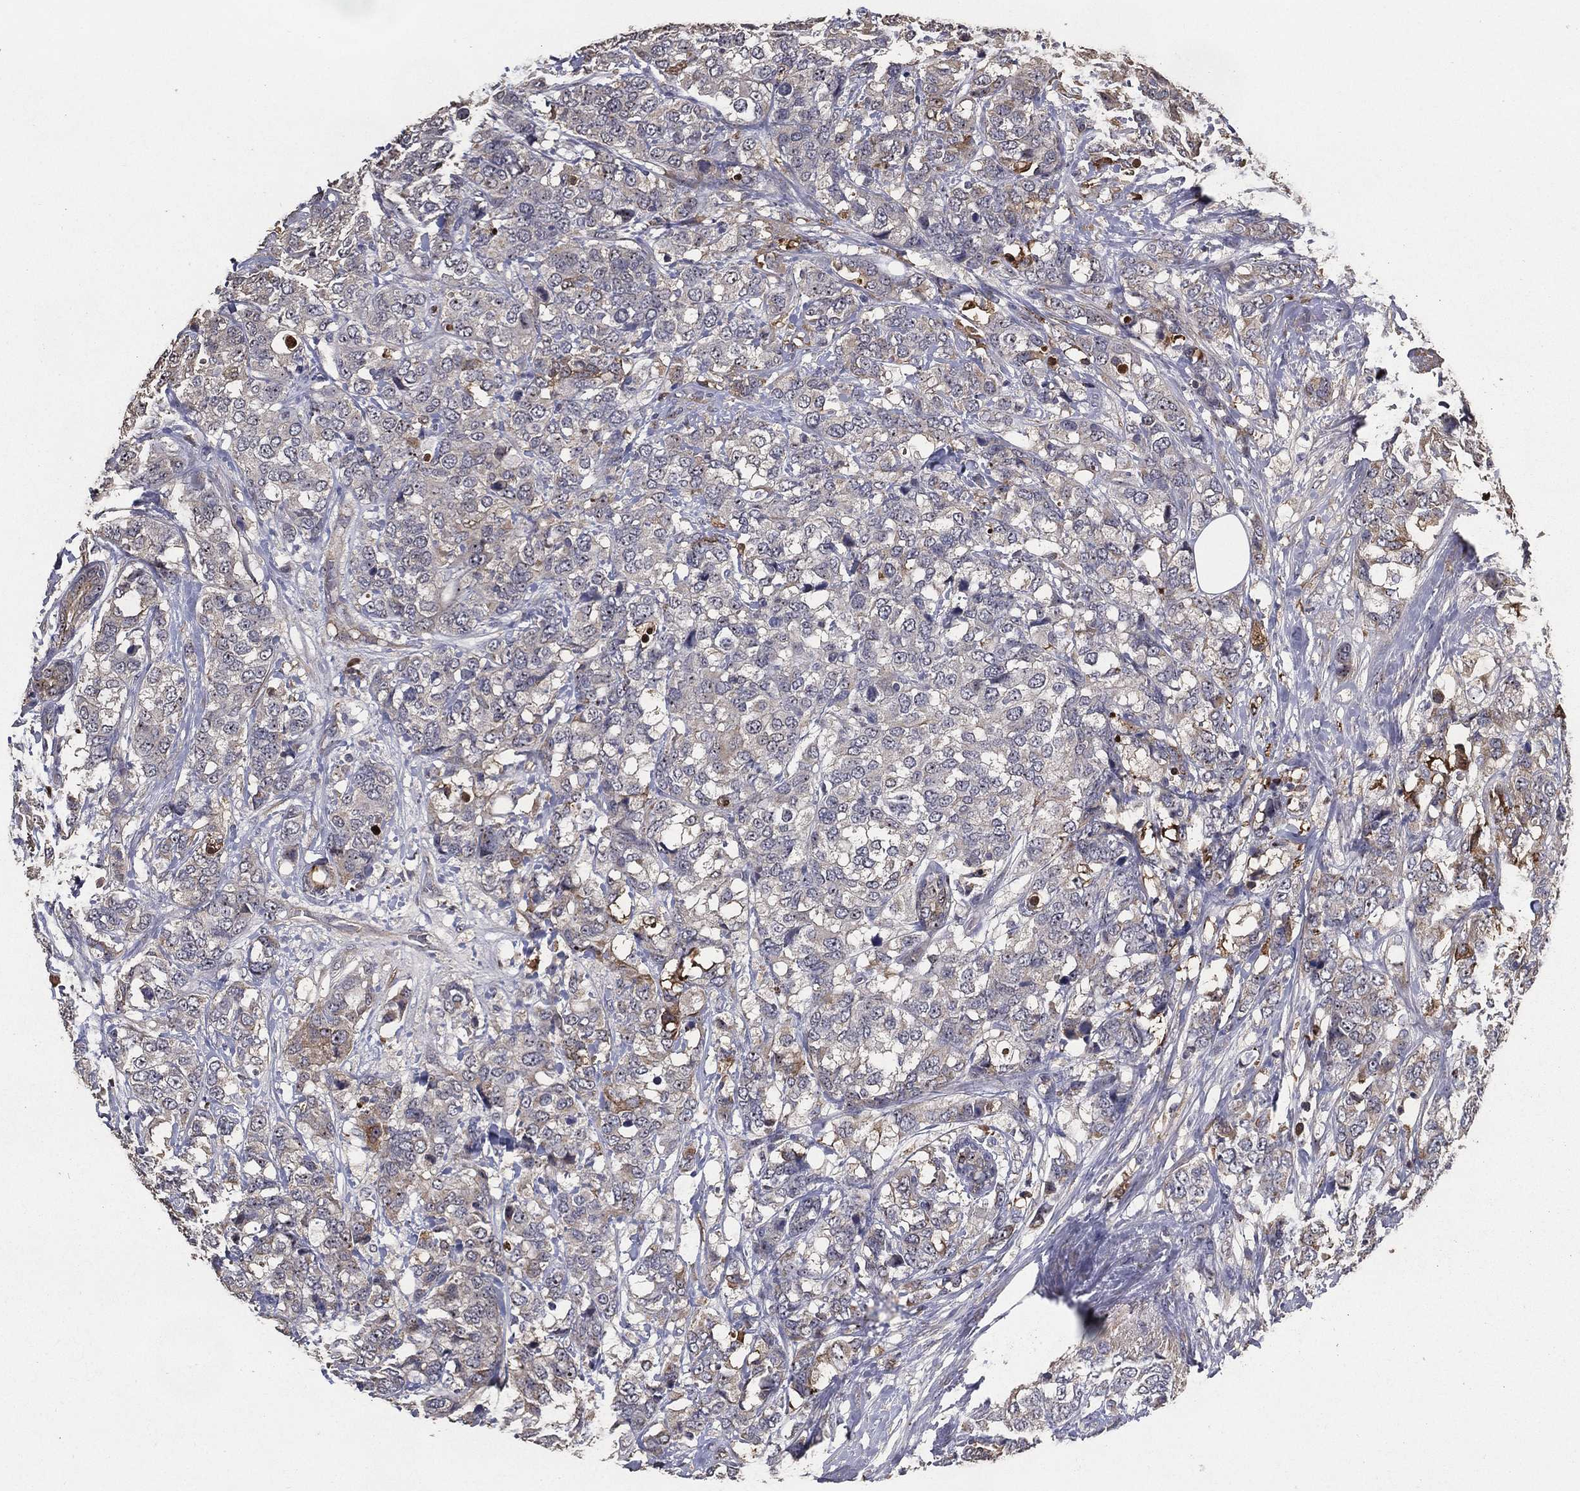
{"staining": {"intensity": "weak", "quantity": "<25%", "location": "cytoplasmic/membranous"}, "tissue": "breast cancer", "cell_type": "Tumor cells", "image_type": "cancer", "snomed": [{"axis": "morphology", "description": "Lobular carcinoma"}, {"axis": "topography", "description": "Breast"}], "caption": "Immunohistochemical staining of human breast lobular carcinoma reveals no significant staining in tumor cells.", "gene": "EFNA1", "patient": {"sex": "female", "age": 59}}